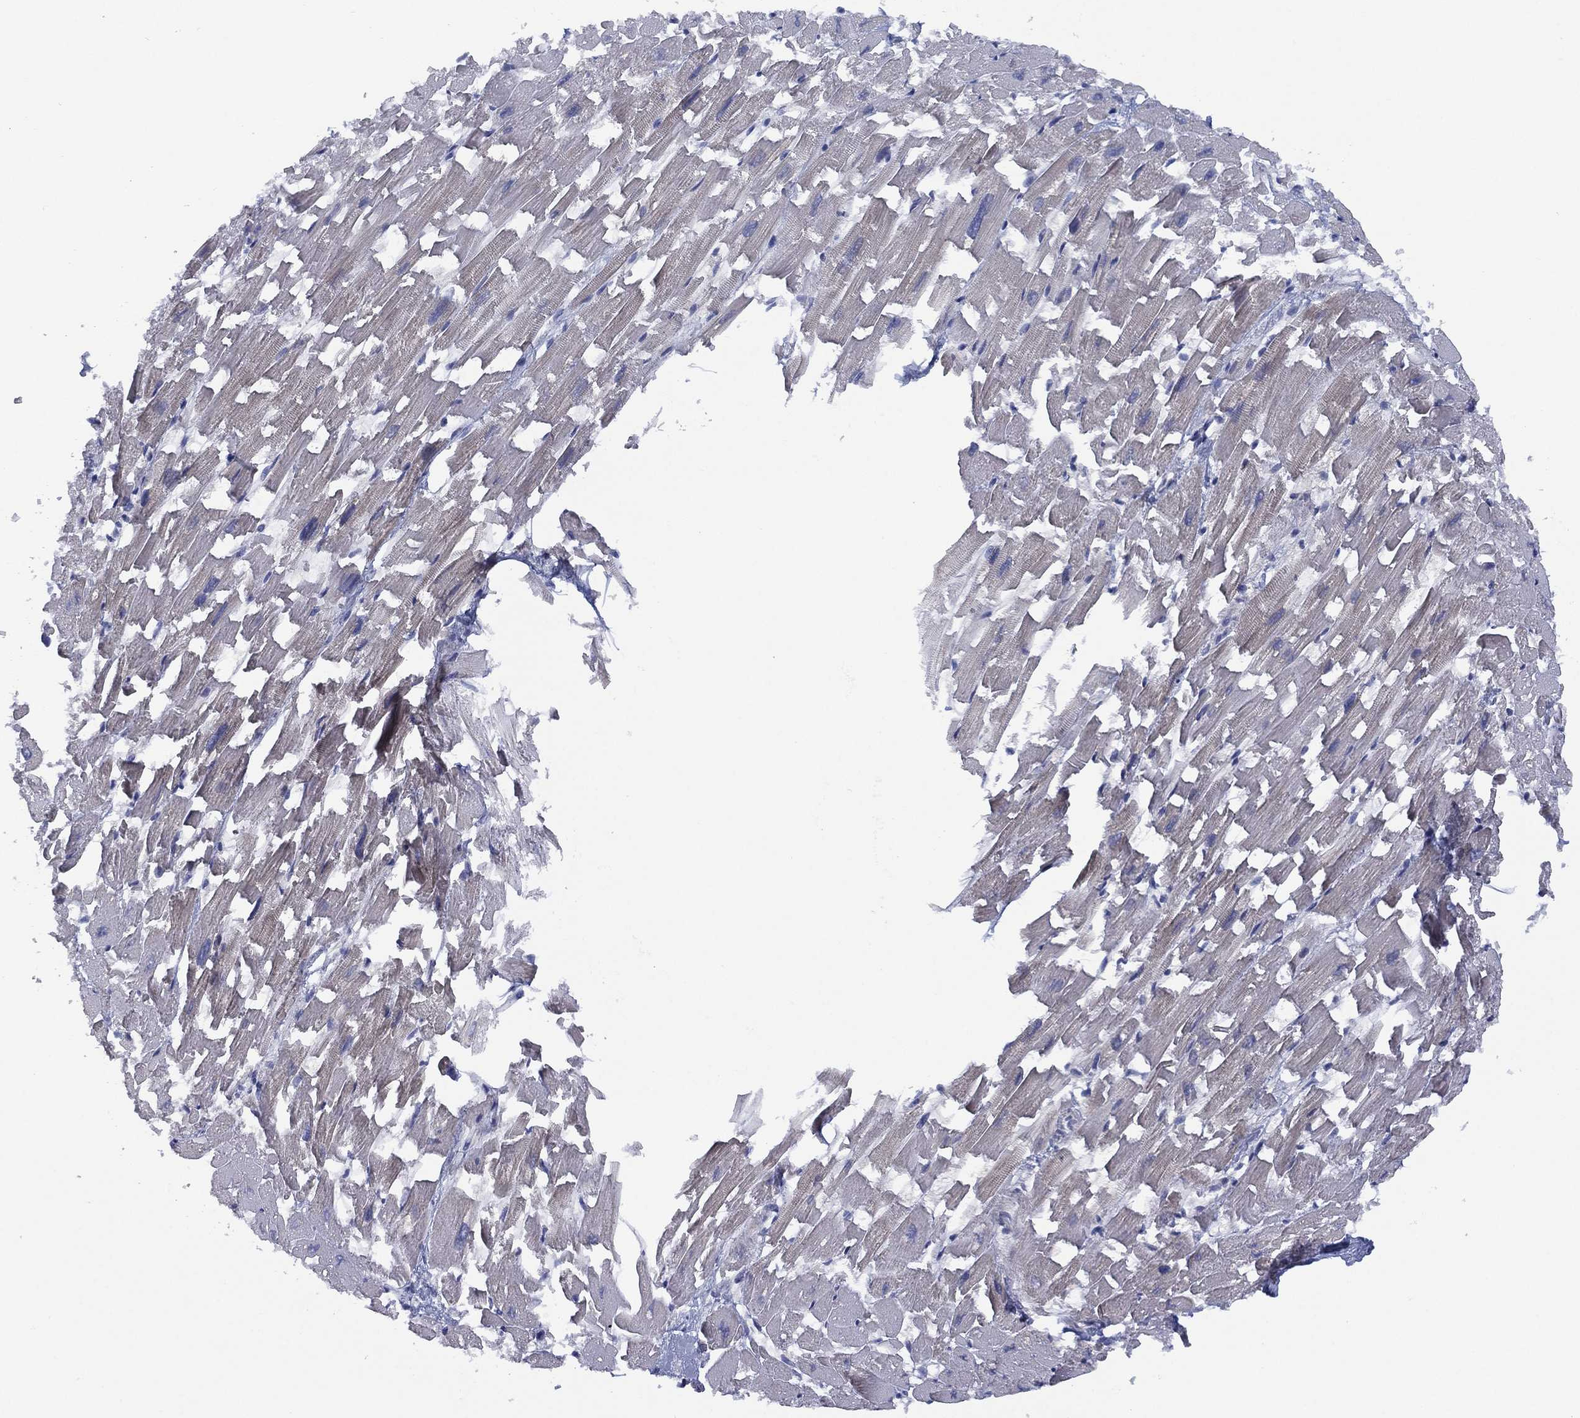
{"staining": {"intensity": "negative", "quantity": "none", "location": "none"}, "tissue": "heart muscle", "cell_type": "Cardiomyocytes", "image_type": "normal", "snomed": [{"axis": "morphology", "description": "Normal tissue, NOS"}, {"axis": "topography", "description": "Heart"}], "caption": "Immunohistochemical staining of benign heart muscle demonstrates no significant expression in cardiomyocytes. (DAB (3,3'-diaminobenzidine) immunohistochemistry with hematoxylin counter stain).", "gene": "SLC4A4", "patient": {"sex": "female", "age": 64}}